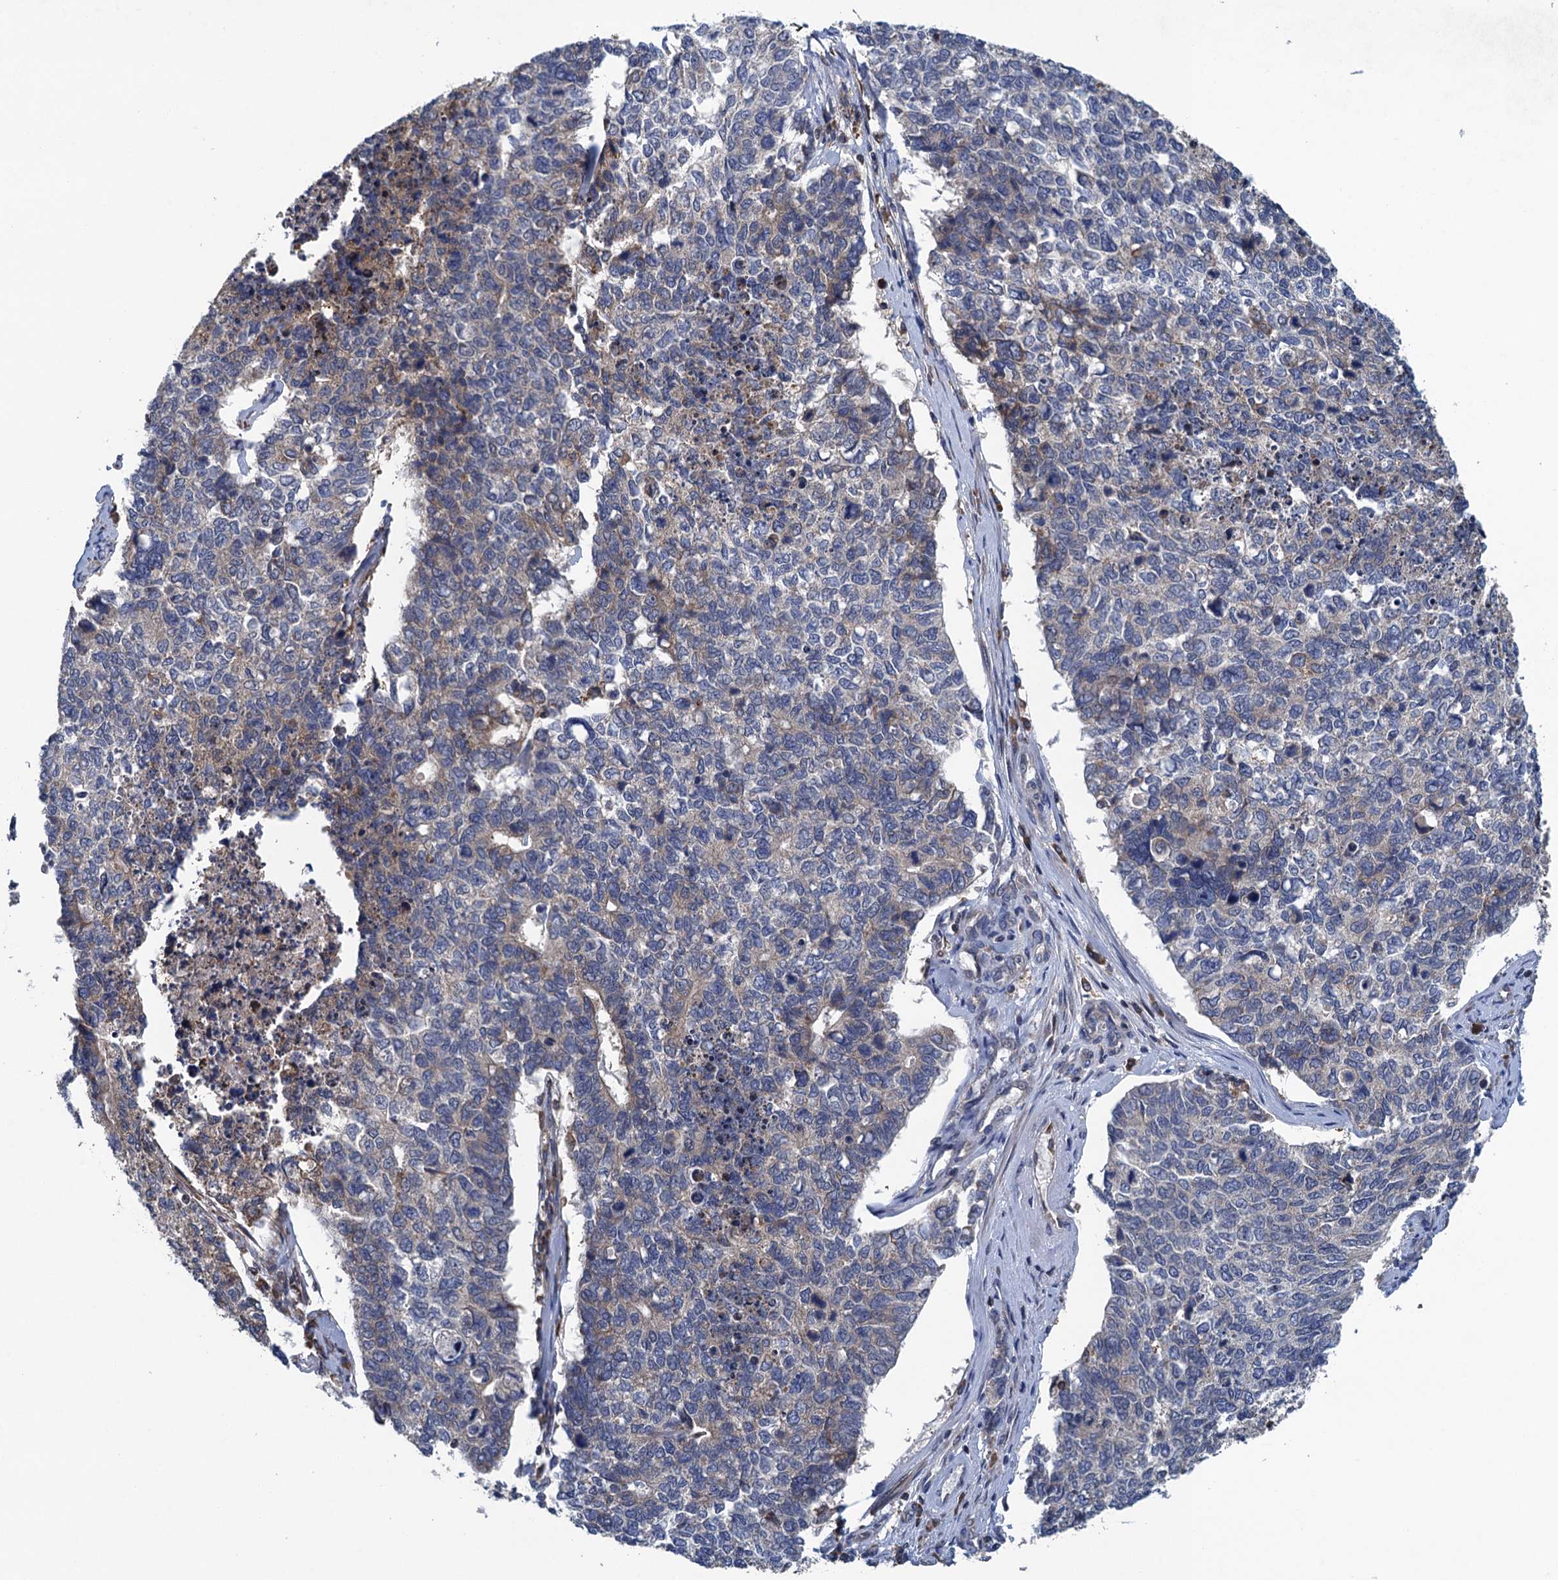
{"staining": {"intensity": "negative", "quantity": "none", "location": "none"}, "tissue": "cervical cancer", "cell_type": "Tumor cells", "image_type": "cancer", "snomed": [{"axis": "morphology", "description": "Squamous cell carcinoma, NOS"}, {"axis": "topography", "description": "Cervix"}], "caption": "Immunohistochemistry (IHC) histopathology image of human cervical cancer (squamous cell carcinoma) stained for a protein (brown), which displays no positivity in tumor cells.", "gene": "CNTN5", "patient": {"sex": "female", "age": 63}}